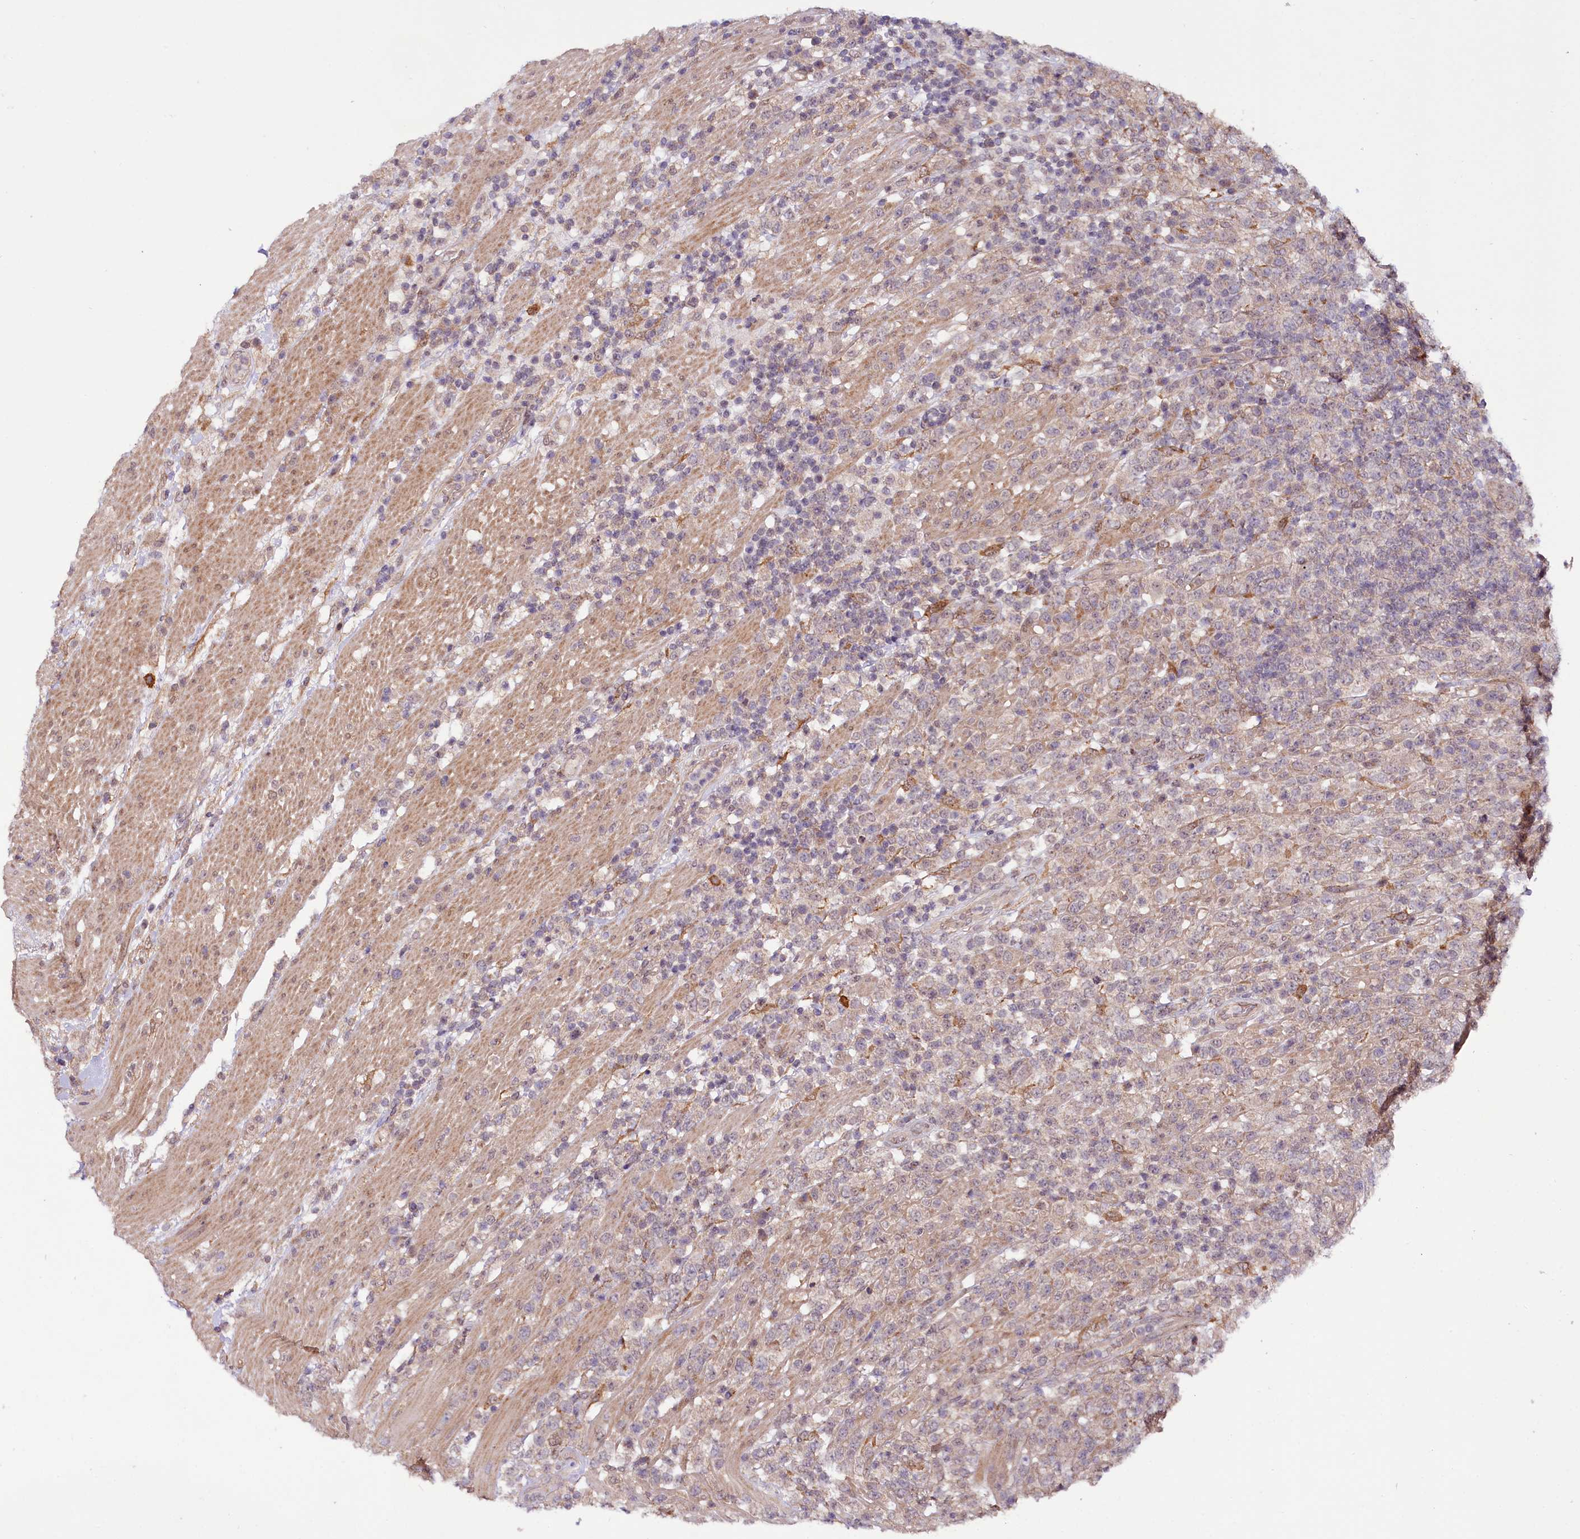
{"staining": {"intensity": "weak", "quantity": "<25%", "location": "cytoplasmic/membranous"}, "tissue": "lymphoma", "cell_type": "Tumor cells", "image_type": "cancer", "snomed": [{"axis": "morphology", "description": "Malignant lymphoma, non-Hodgkin's type, High grade"}, {"axis": "topography", "description": "Colon"}], "caption": "This is an IHC micrograph of lymphoma. There is no expression in tumor cells.", "gene": "PHLDB1", "patient": {"sex": "female", "age": 53}}